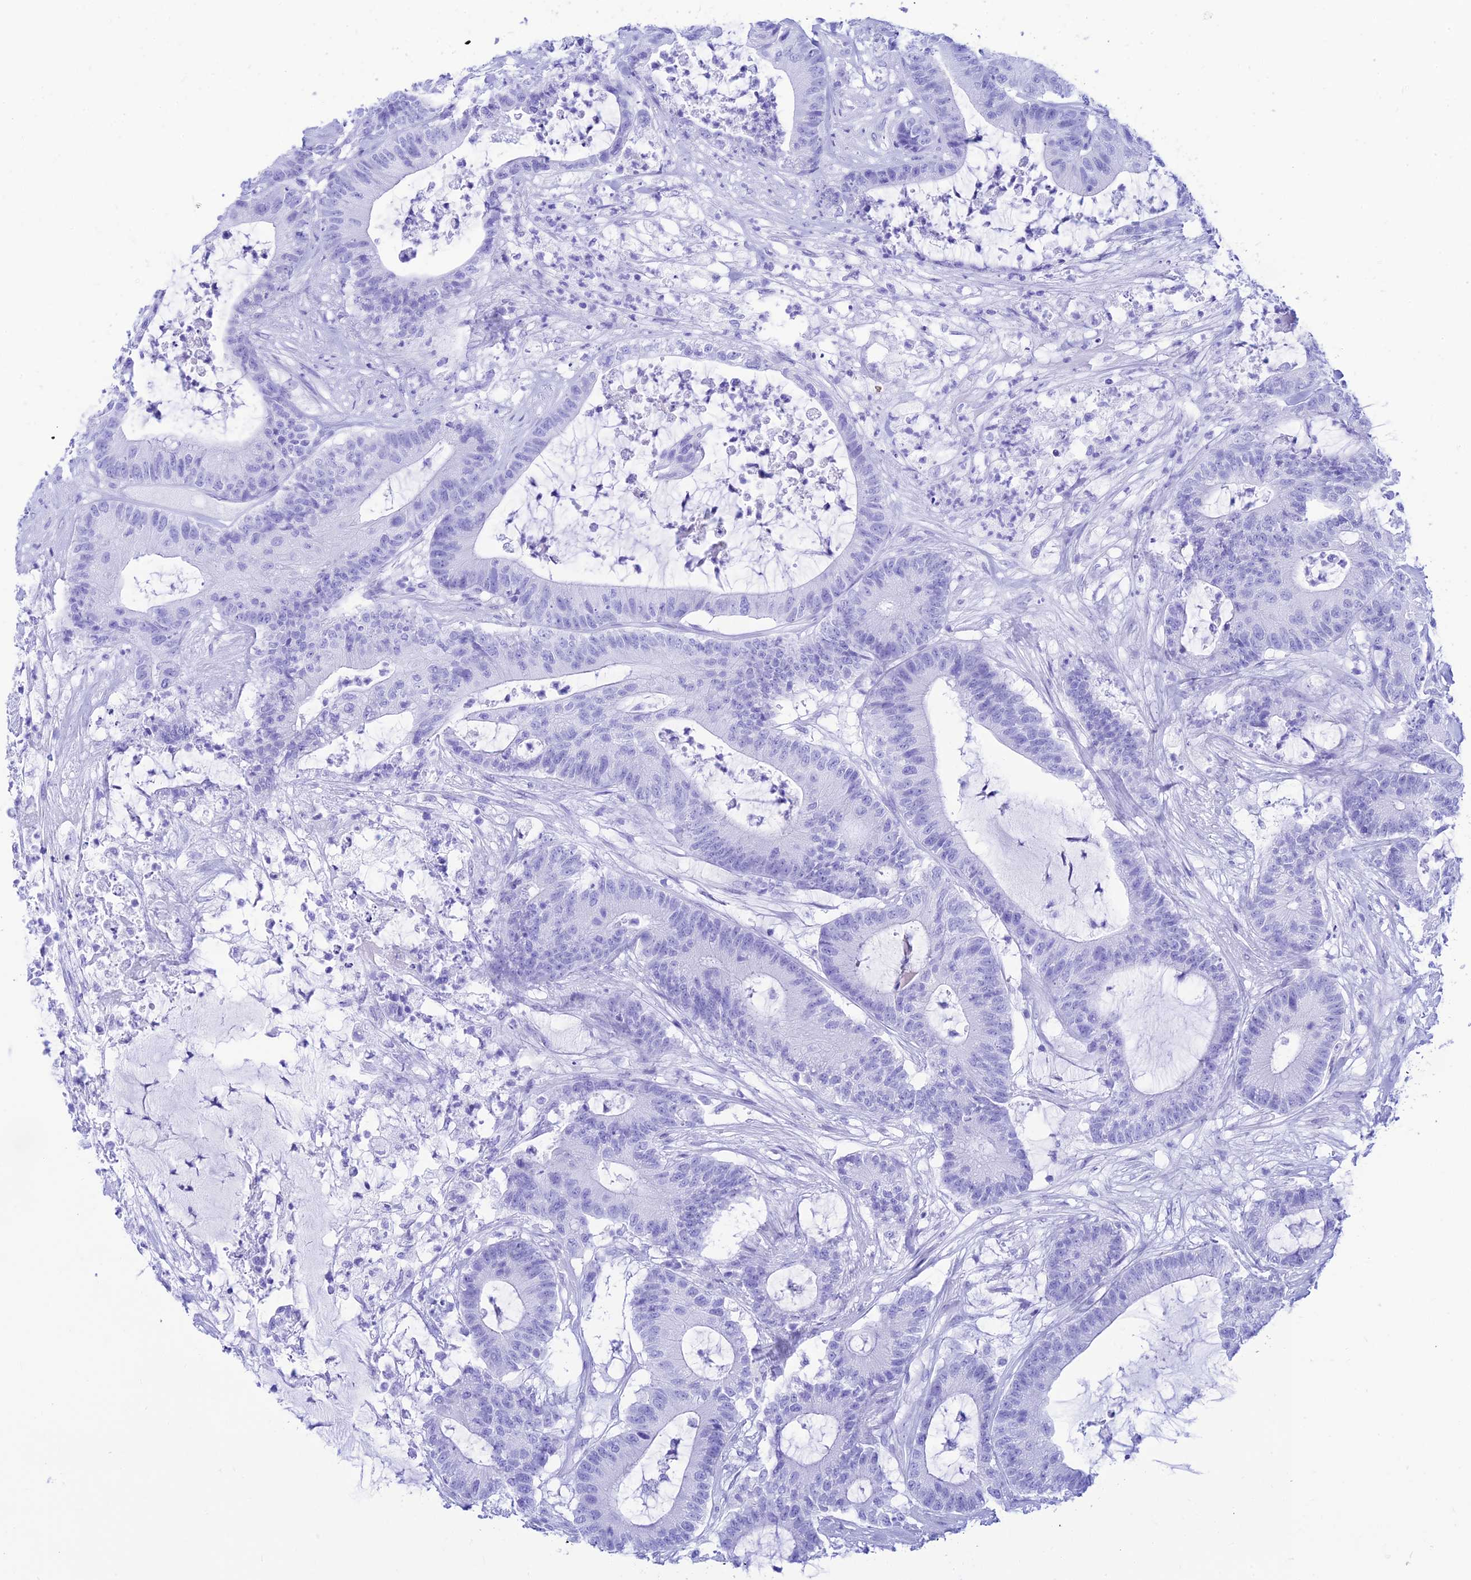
{"staining": {"intensity": "negative", "quantity": "none", "location": "none"}, "tissue": "colorectal cancer", "cell_type": "Tumor cells", "image_type": "cancer", "snomed": [{"axis": "morphology", "description": "Adenocarcinoma, NOS"}, {"axis": "topography", "description": "Colon"}], "caption": "An image of human adenocarcinoma (colorectal) is negative for staining in tumor cells.", "gene": "PRNP", "patient": {"sex": "female", "age": 84}}